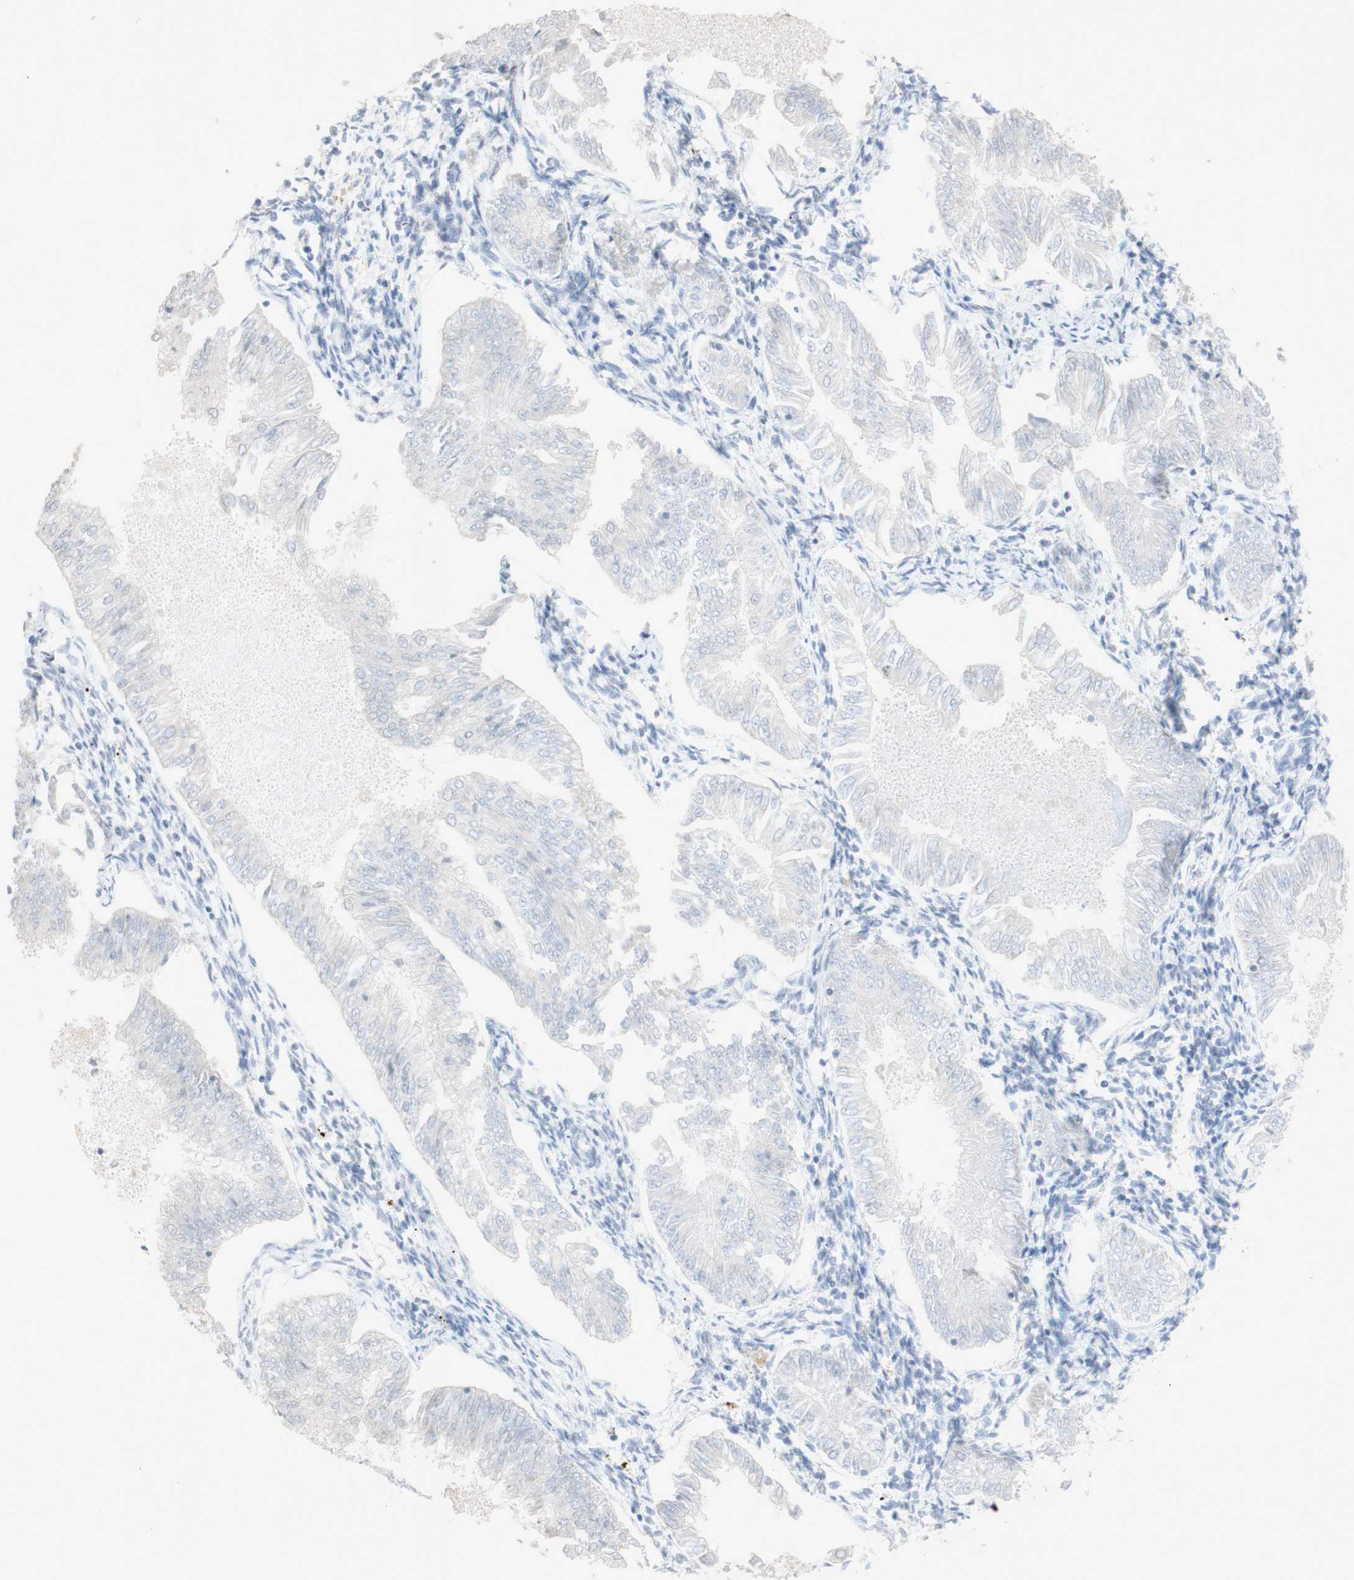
{"staining": {"intensity": "negative", "quantity": "none", "location": "none"}, "tissue": "endometrial cancer", "cell_type": "Tumor cells", "image_type": "cancer", "snomed": [{"axis": "morphology", "description": "Adenocarcinoma, NOS"}, {"axis": "topography", "description": "Endometrium"}], "caption": "Immunohistochemical staining of adenocarcinoma (endometrial) demonstrates no significant positivity in tumor cells.", "gene": "EPO", "patient": {"sex": "female", "age": 53}}